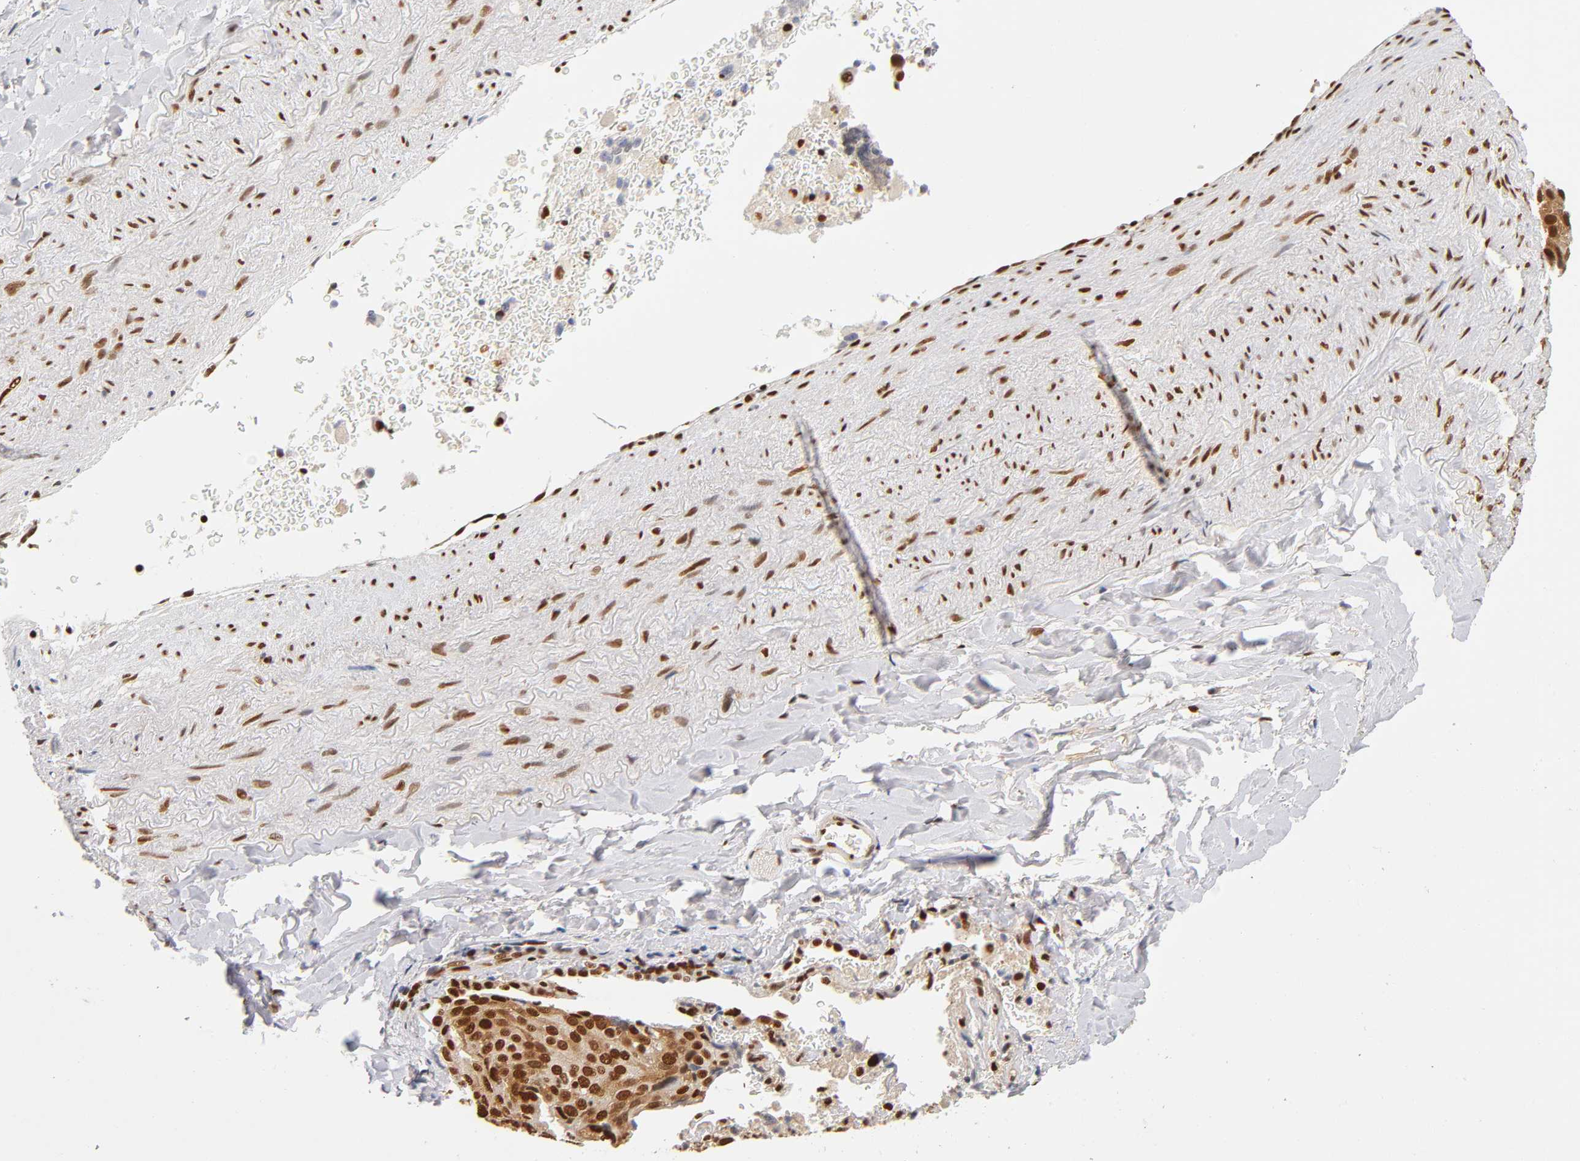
{"staining": {"intensity": "strong", "quantity": ">75%", "location": "nuclear"}, "tissue": "lung cancer", "cell_type": "Tumor cells", "image_type": "cancer", "snomed": [{"axis": "morphology", "description": "Squamous cell carcinoma, NOS"}, {"axis": "topography", "description": "Lung"}], "caption": "Lung cancer (squamous cell carcinoma) was stained to show a protein in brown. There is high levels of strong nuclear staining in approximately >75% of tumor cells.", "gene": "ILKAP", "patient": {"sex": "male", "age": 54}}